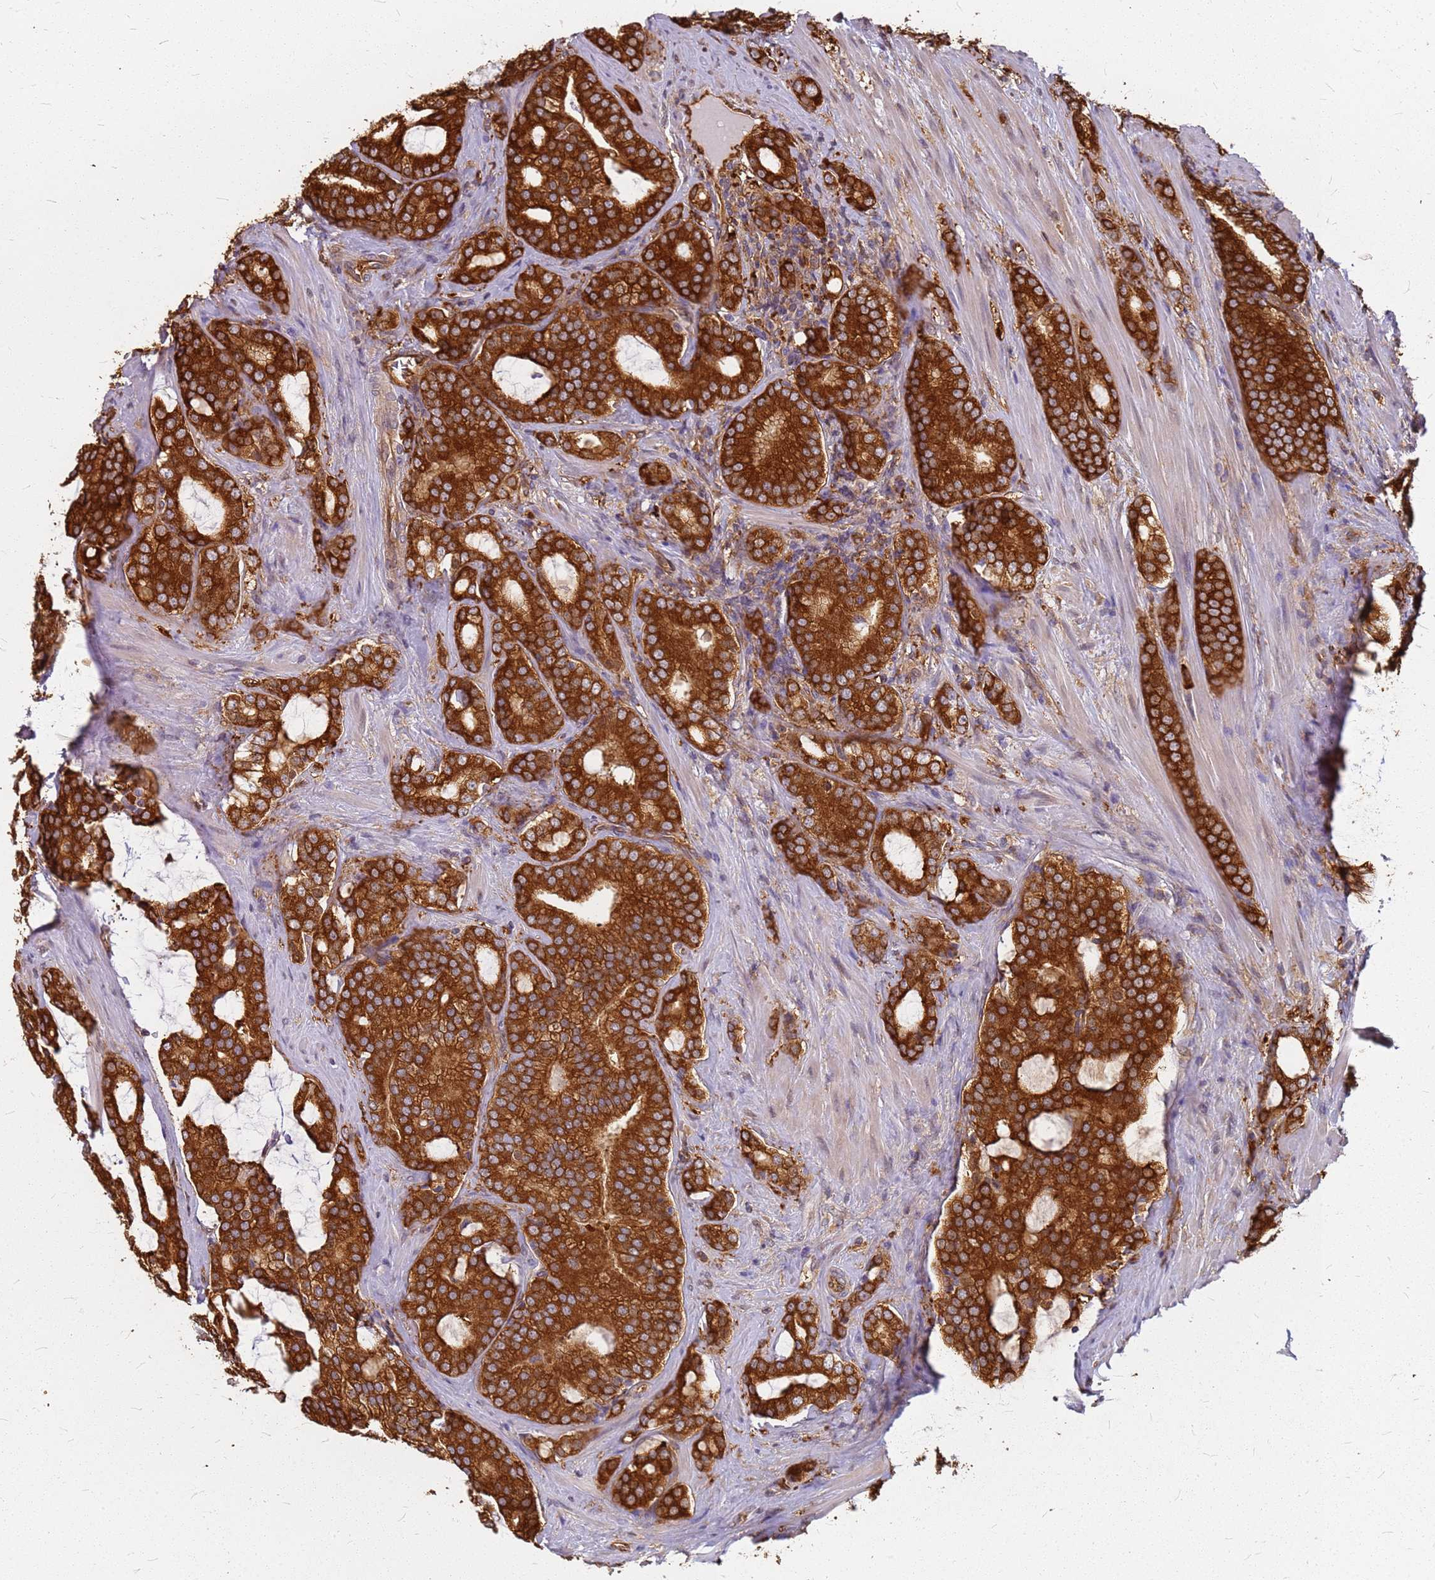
{"staining": {"intensity": "strong", "quantity": ">75%", "location": "cytoplasmic/membranous"}, "tissue": "prostate cancer", "cell_type": "Tumor cells", "image_type": "cancer", "snomed": [{"axis": "morphology", "description": "Adenocarcinoma, High grade"}, {"axis": "topography", "description": "Prostate"}], "caption": "Protein expression by immunohistochemistry (IHC) reveals strong cytoplasmic/membranous expression in approximately >75% of tumor cells in prostate cancer. The staining is performed using DAB (3,3'-diaminobenzidine) brown chromogen to label protein expression. The nuclei are counter-stained blue using hematoxylin.", "gene": "HDX", "patient": {"sex": "male", "age": 63}}